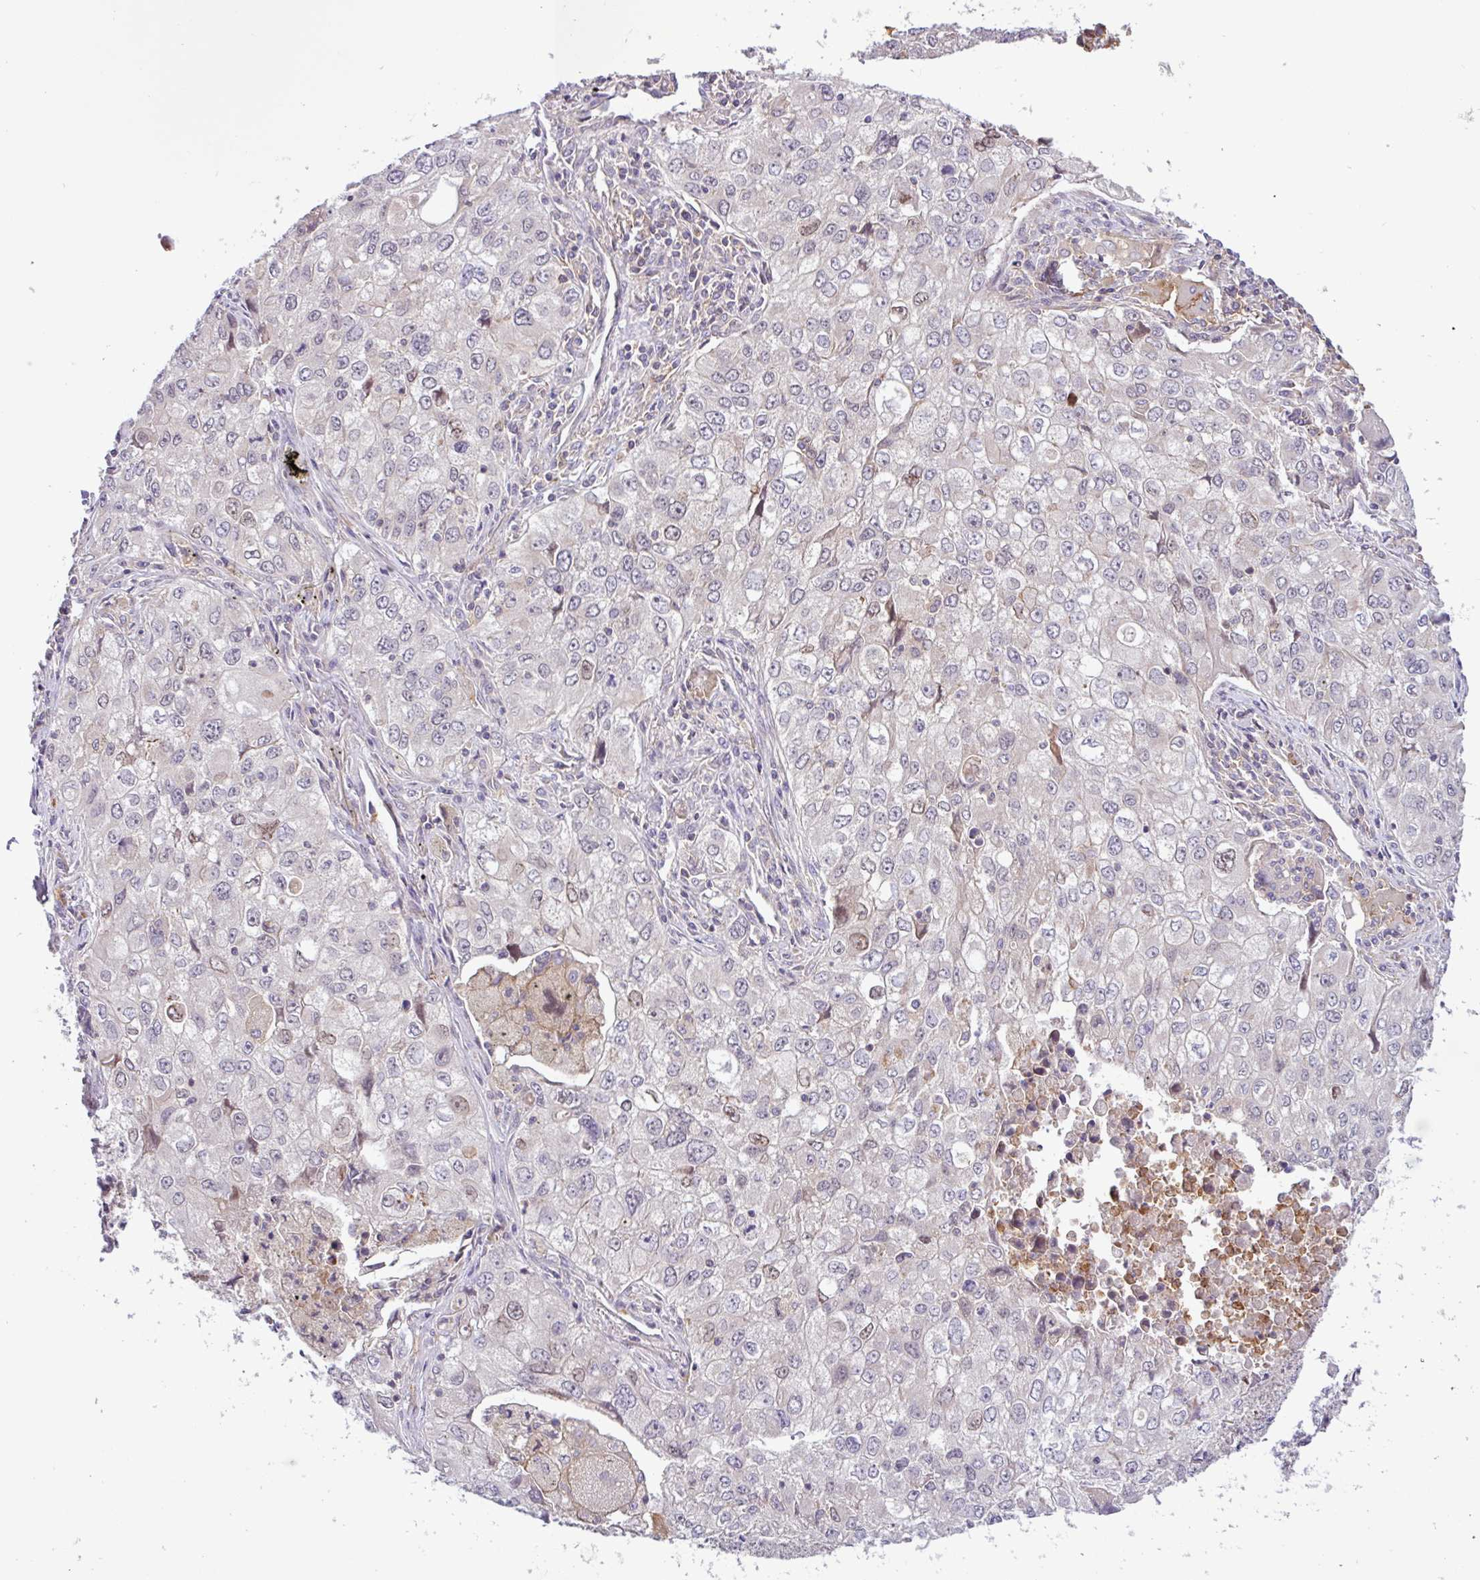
{"staining": {"intensity": "negative", "quantity": "none", "location": "none"}, "tissue": "lung cancer", "cell_type": "Tumor cells", "image_type": "cancer", "snomed": [{"axis": "morphology", "description": "Adenocarcinoma, NOS"}, {"axis": "morphology", "description": "Adenocarcinoma, metastatic, NOS"}, {"axis": "topography", "description": "Lymph node"}, {"axis": "topography", "description": "Lung"}], "caption": "Immunohistochemistry of adenocarcinoma (lung) displays no expression in tumor cells.", "gene": "ACTR3", "patient": {"sex": "female", "age": 42}}